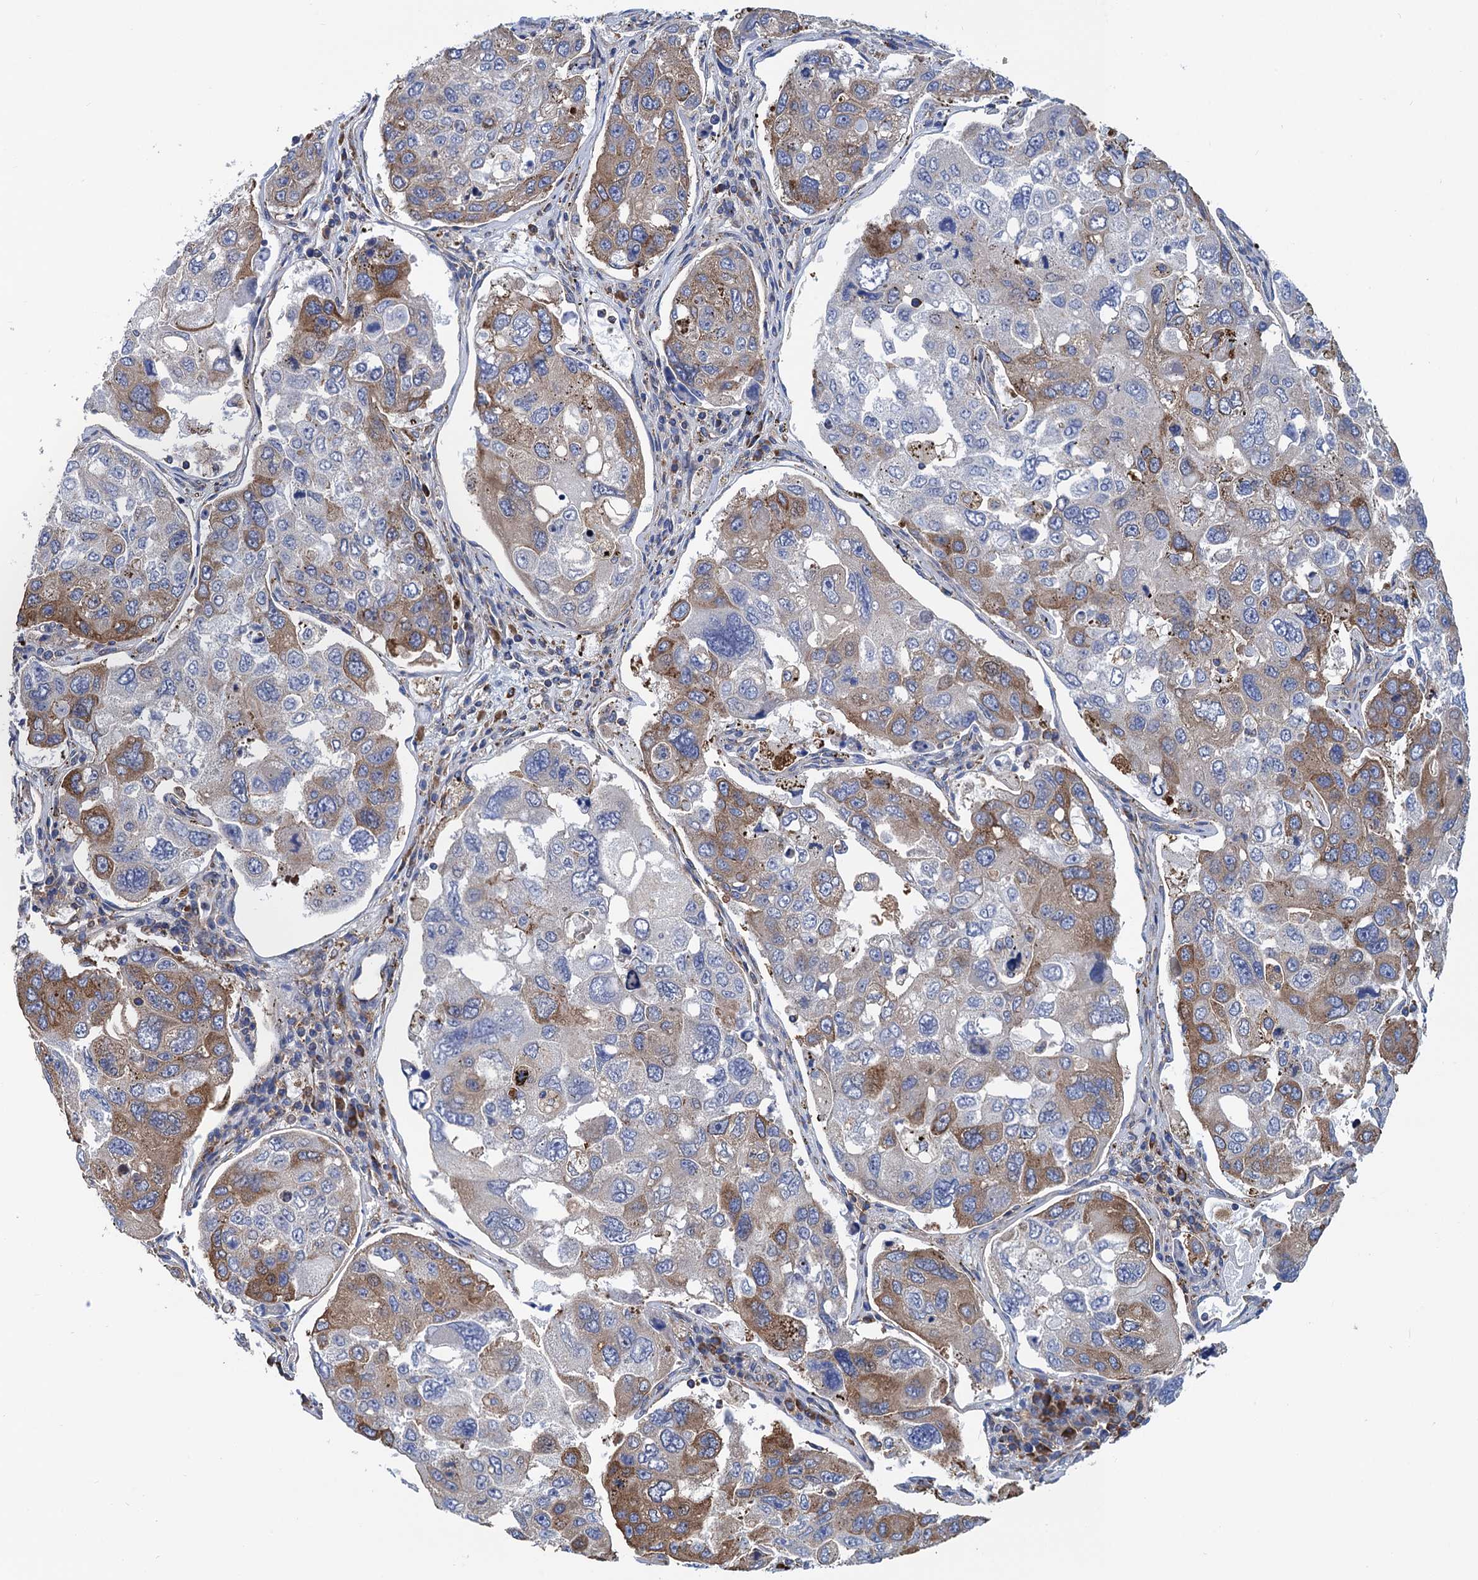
{"staining": {"intensity": "moderate", "quantity": "<25%", "location": "cytoplasmic/membranous"}, "tissue": "urothelial cancer", "cell_type": "Tumor cells", "image_type": "cancer", "snomed": [{"axis": "morphology", "description": "Urothelial carcinoma, High grade"}, {"axis": "topography", "description": "Lymph node"}, {"axis": "topography", "description": "Urinary bladder"}], "caption": "A histopathology image showing moderate cytoplasmic/membranous positivity in approximately <25% of tumor cells in urothelial cancer, as visualized by brown immunohistochemical staining.", "gene": "SLC12A7", "patient": {"sex": "male", "age": 51}}